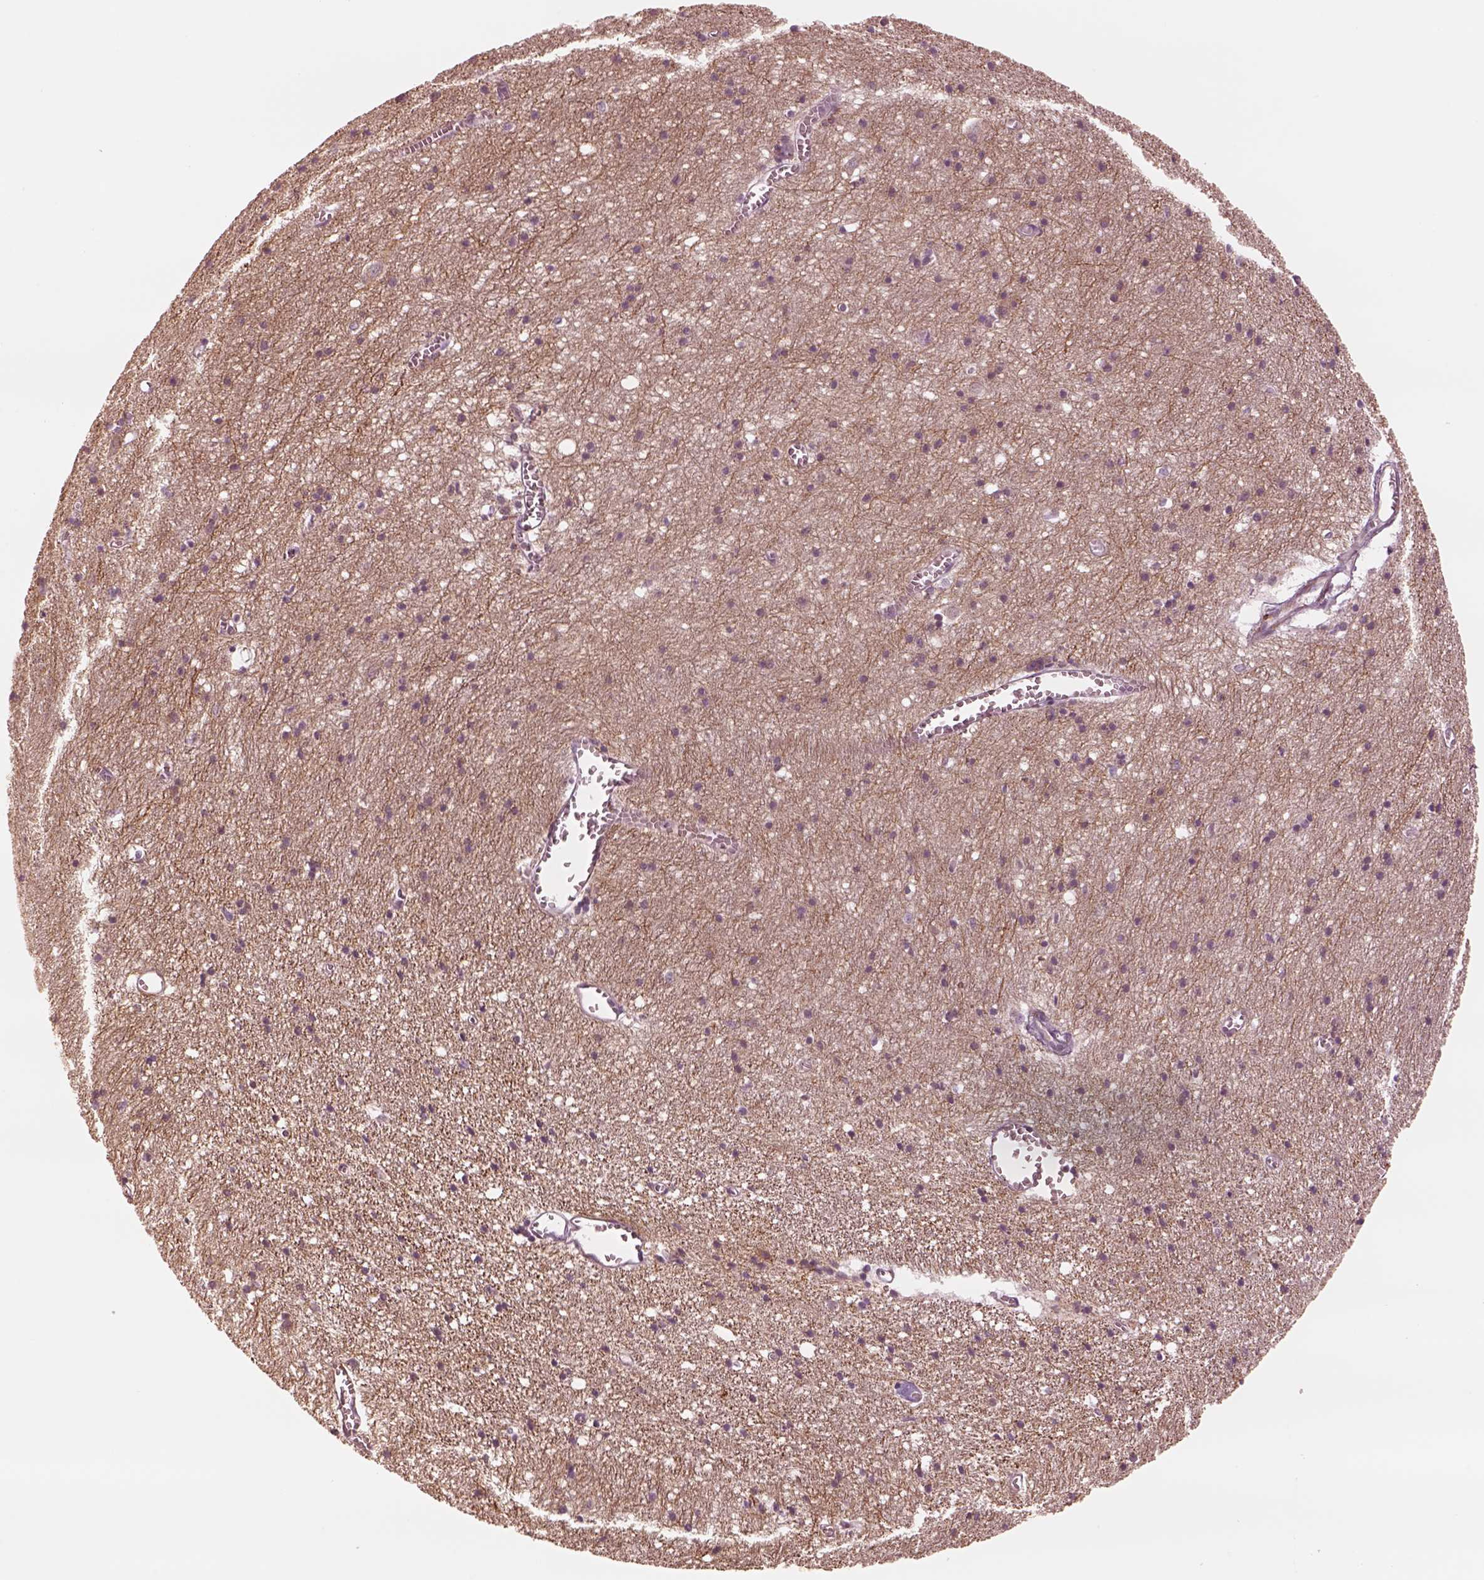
{"staining": {"intensity": "negative", "quantity": "none", "location": "none"}, "tissue": "cerebral cortex", "cell_type": "Endothelial cells", "image_type": "normal", "snomed": [{"axis": "morphology", "description": "Normal tissue, NOS"}, {"axis": "topography", "description": "Cerebral cortex"}], "caption": "A micrograph of human cerebral cortex is negative for staining in endothelial cells. (Stains: DAB immunohistochemistry (IHC) with hematoxylin counter stain, Microscopy: brightfield microscopy at high magnification).", "gene": "DNAAF9", "patient": {"sex": "male", "age": 70}}